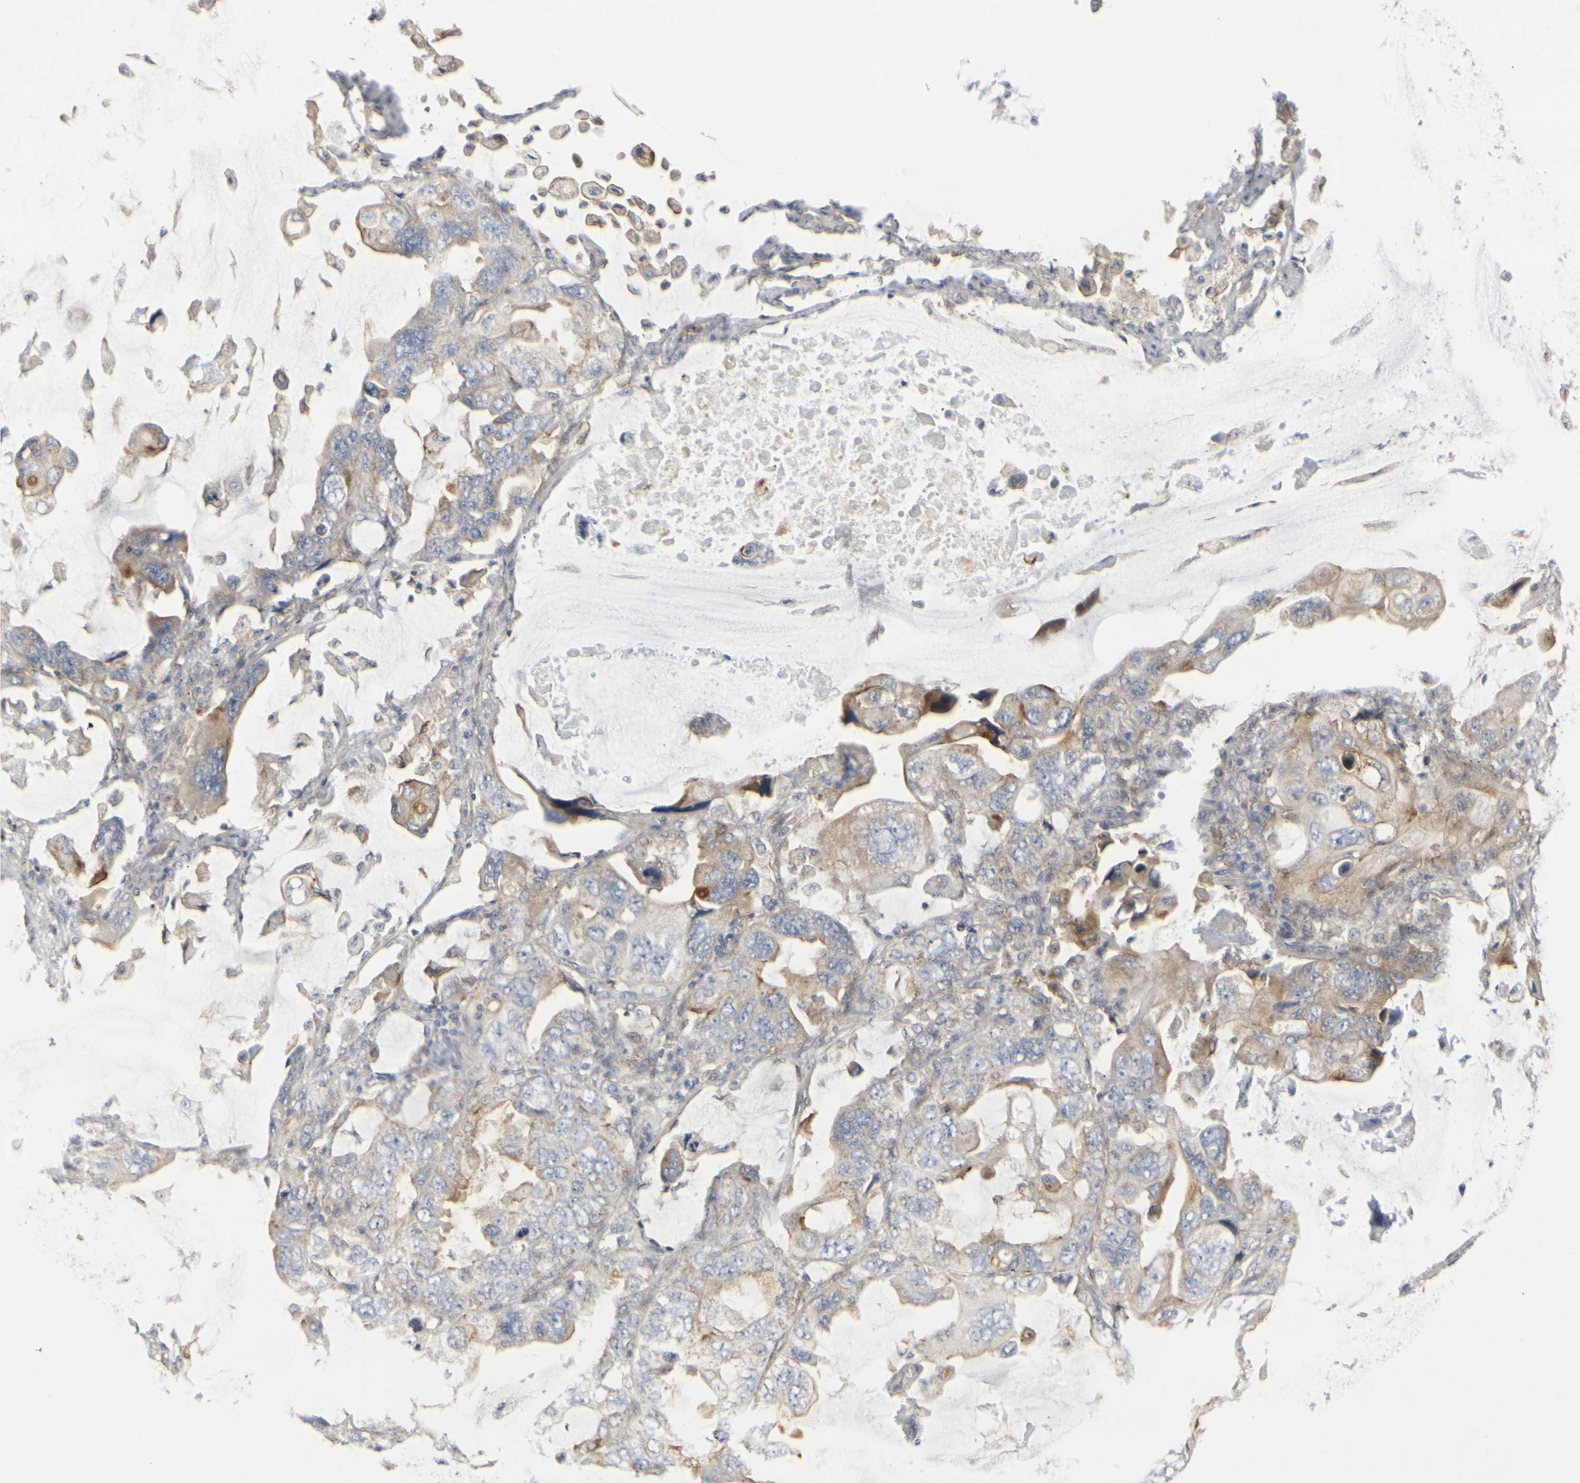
{"staining": {"intensity": "moderate", "quantity": "<25%", "location": "cytoplasmic/membranous"}, "tissue": "lung cancer", "cell_type": "Tumor cells", "image_type": "cancer", "snomed": [{"axis": "morphology", "description": "Squamous cell carcinoma, NOS"}, {"axis": "topography", "description": "Lung"}], "caption": "Squamous cell carcinoma (lung) was stained to show a protein in brown. There is low levels of moderate cytoplasmic/membranous positivity in approximately <25% of tumor cells. (DAB IHC with brightfield microscopy, high magnification).", "gene": "MYOF", "patient": {"sex": "female", "age": 73}}